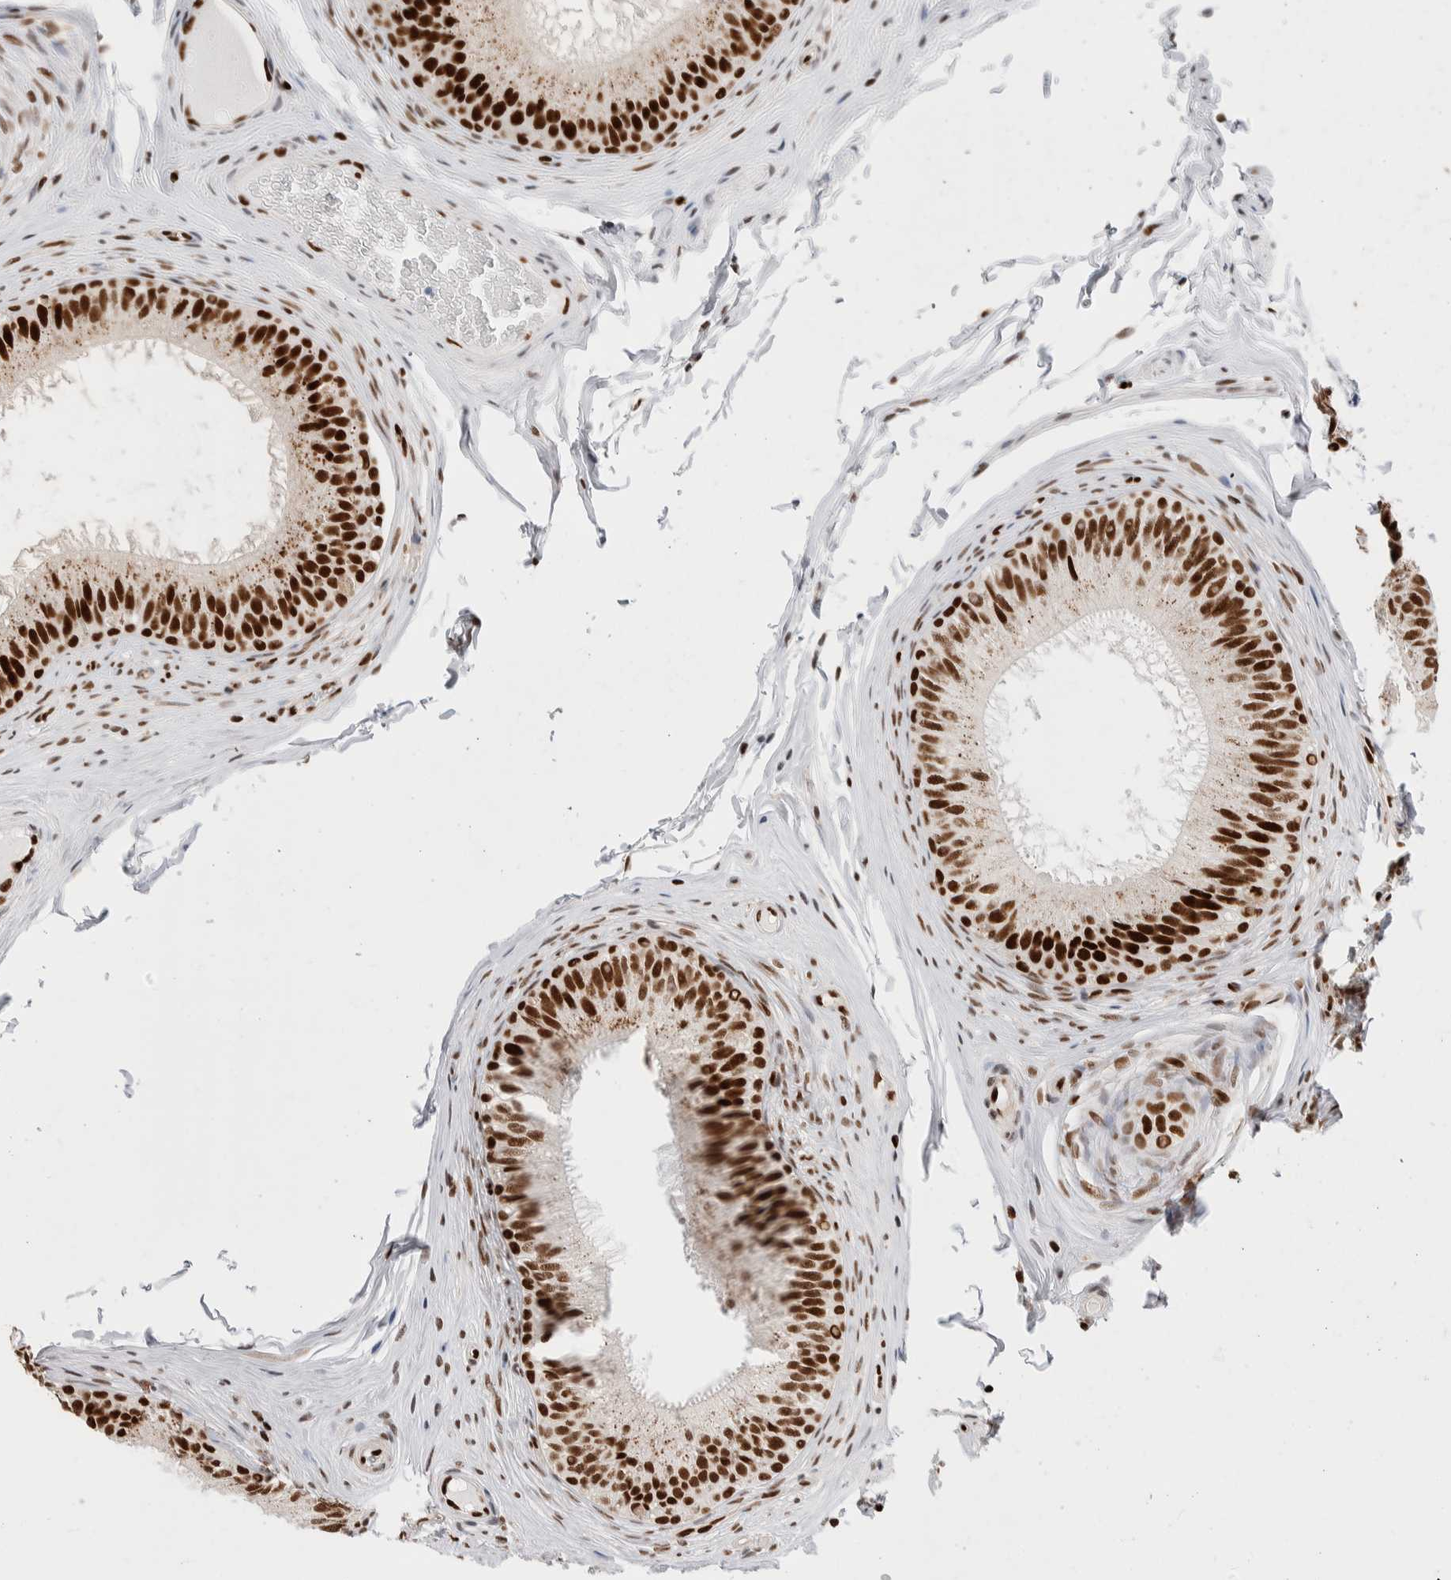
{"staining": {"intensity": "strong", "quantity": ">75%", "location": "nuclear"}, "tissue": "epididymis", "cell_type": "Glandular cells", "image_type": "normal", "snomed": [{"axis": "morphology", "description": "Normal tissue, NOS"}, {"axis": "topography", "description": "Epididymis"}], "caption": "This is a micrograph of immunohistochemistry staining of benign epididymis, which shows strong staining in the nuclear of glandular cells.", "gene": "C17orf49", "patient": {"sex": "male", "age": 32}}